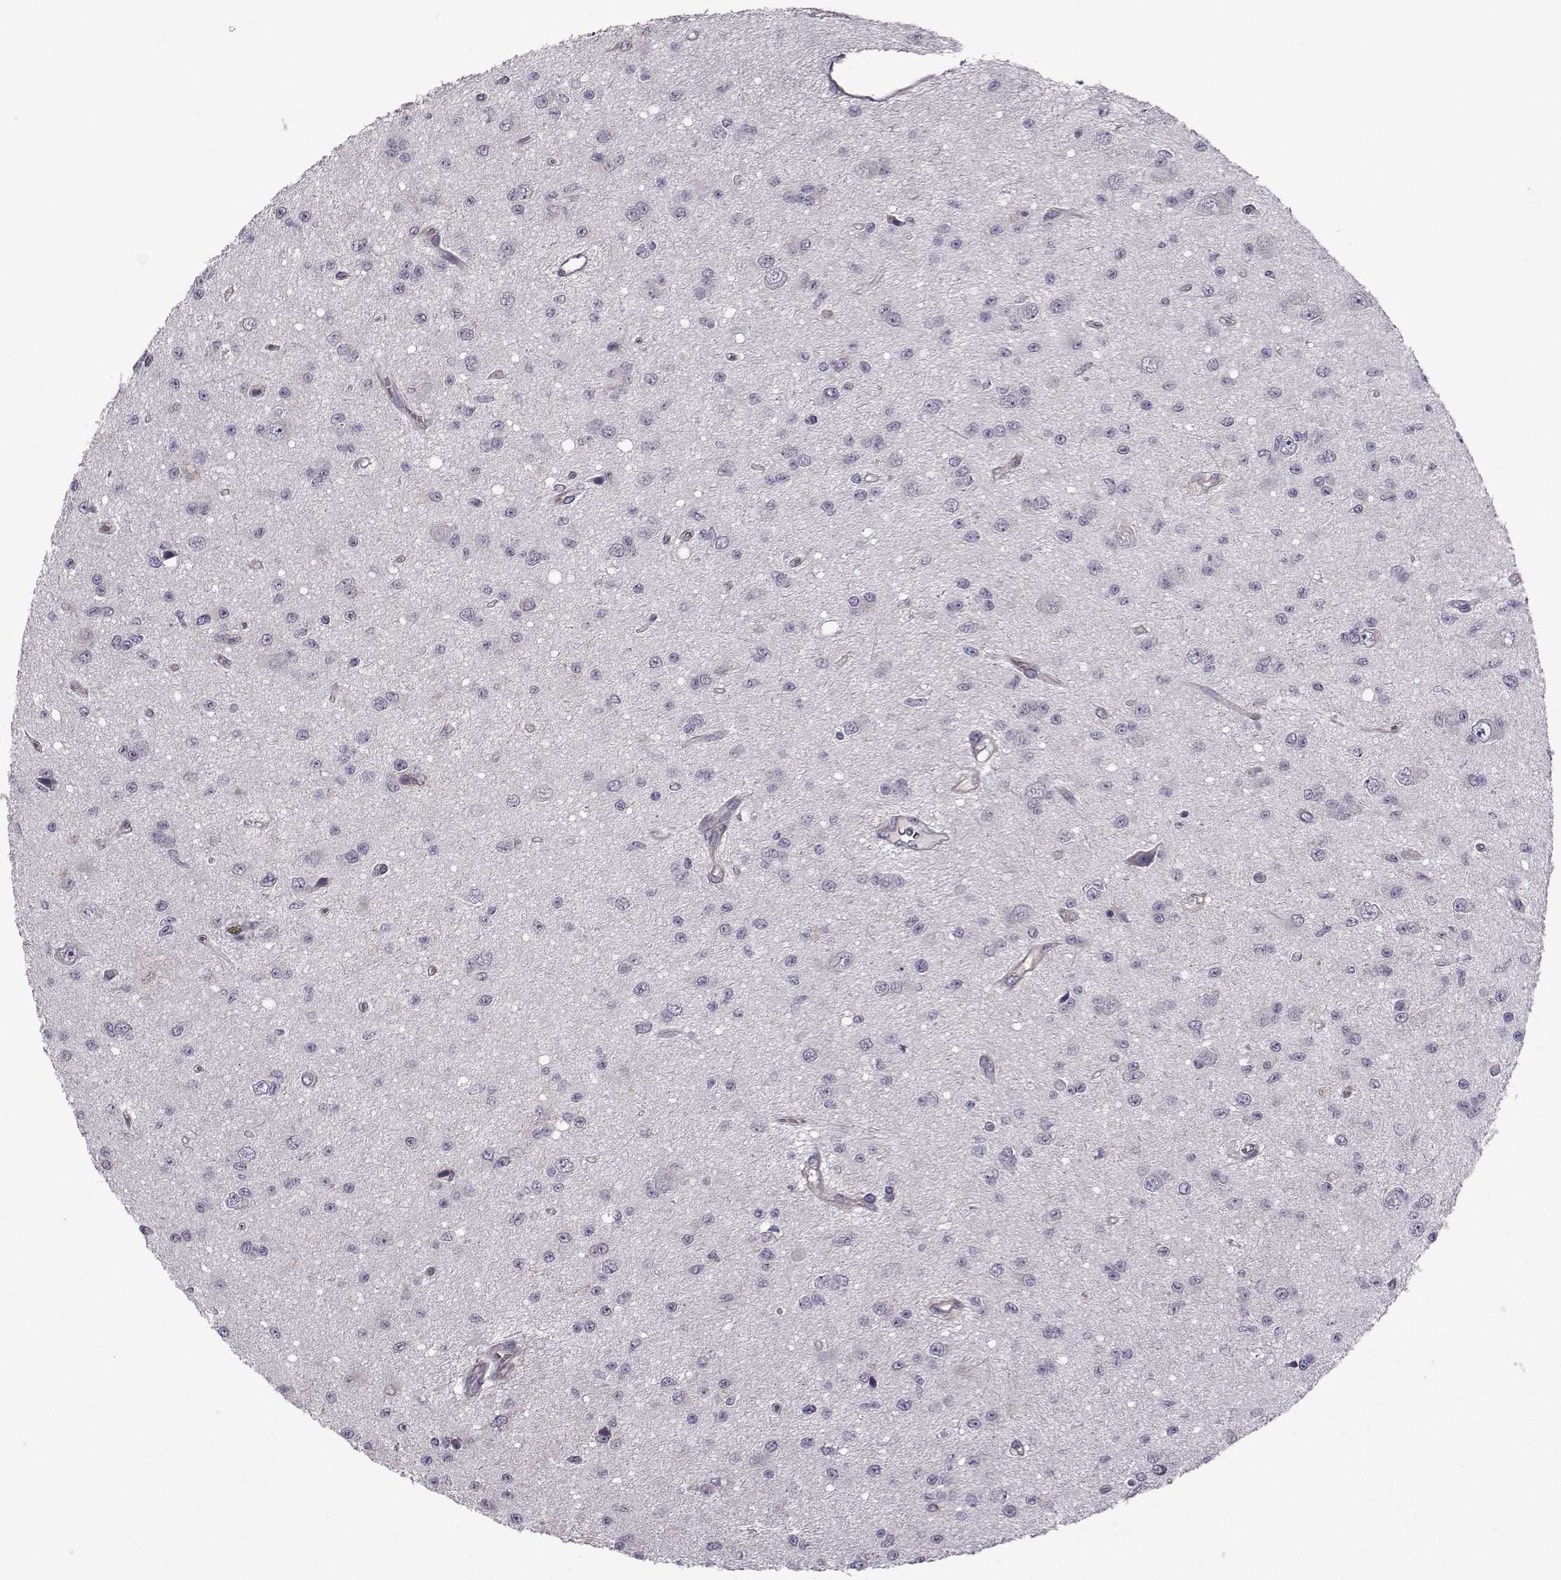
{"staining": {"intensity": "negative", "quantity": "none", "location": "none"}, "tissue": "glioma", "cell_type": "Tumor cells", "image_type": "cancer", "snomed": [{"axis": "morphology", "description": "Glioma, malignant, Low grade"}, {"axis": "topography", "description": "Brain"}], "caption": "There is no significant staining in tumor cells of malignant low-grade glioma.", "gene": "FCAMR", "patient": {"sex": "female", "age": 45}}